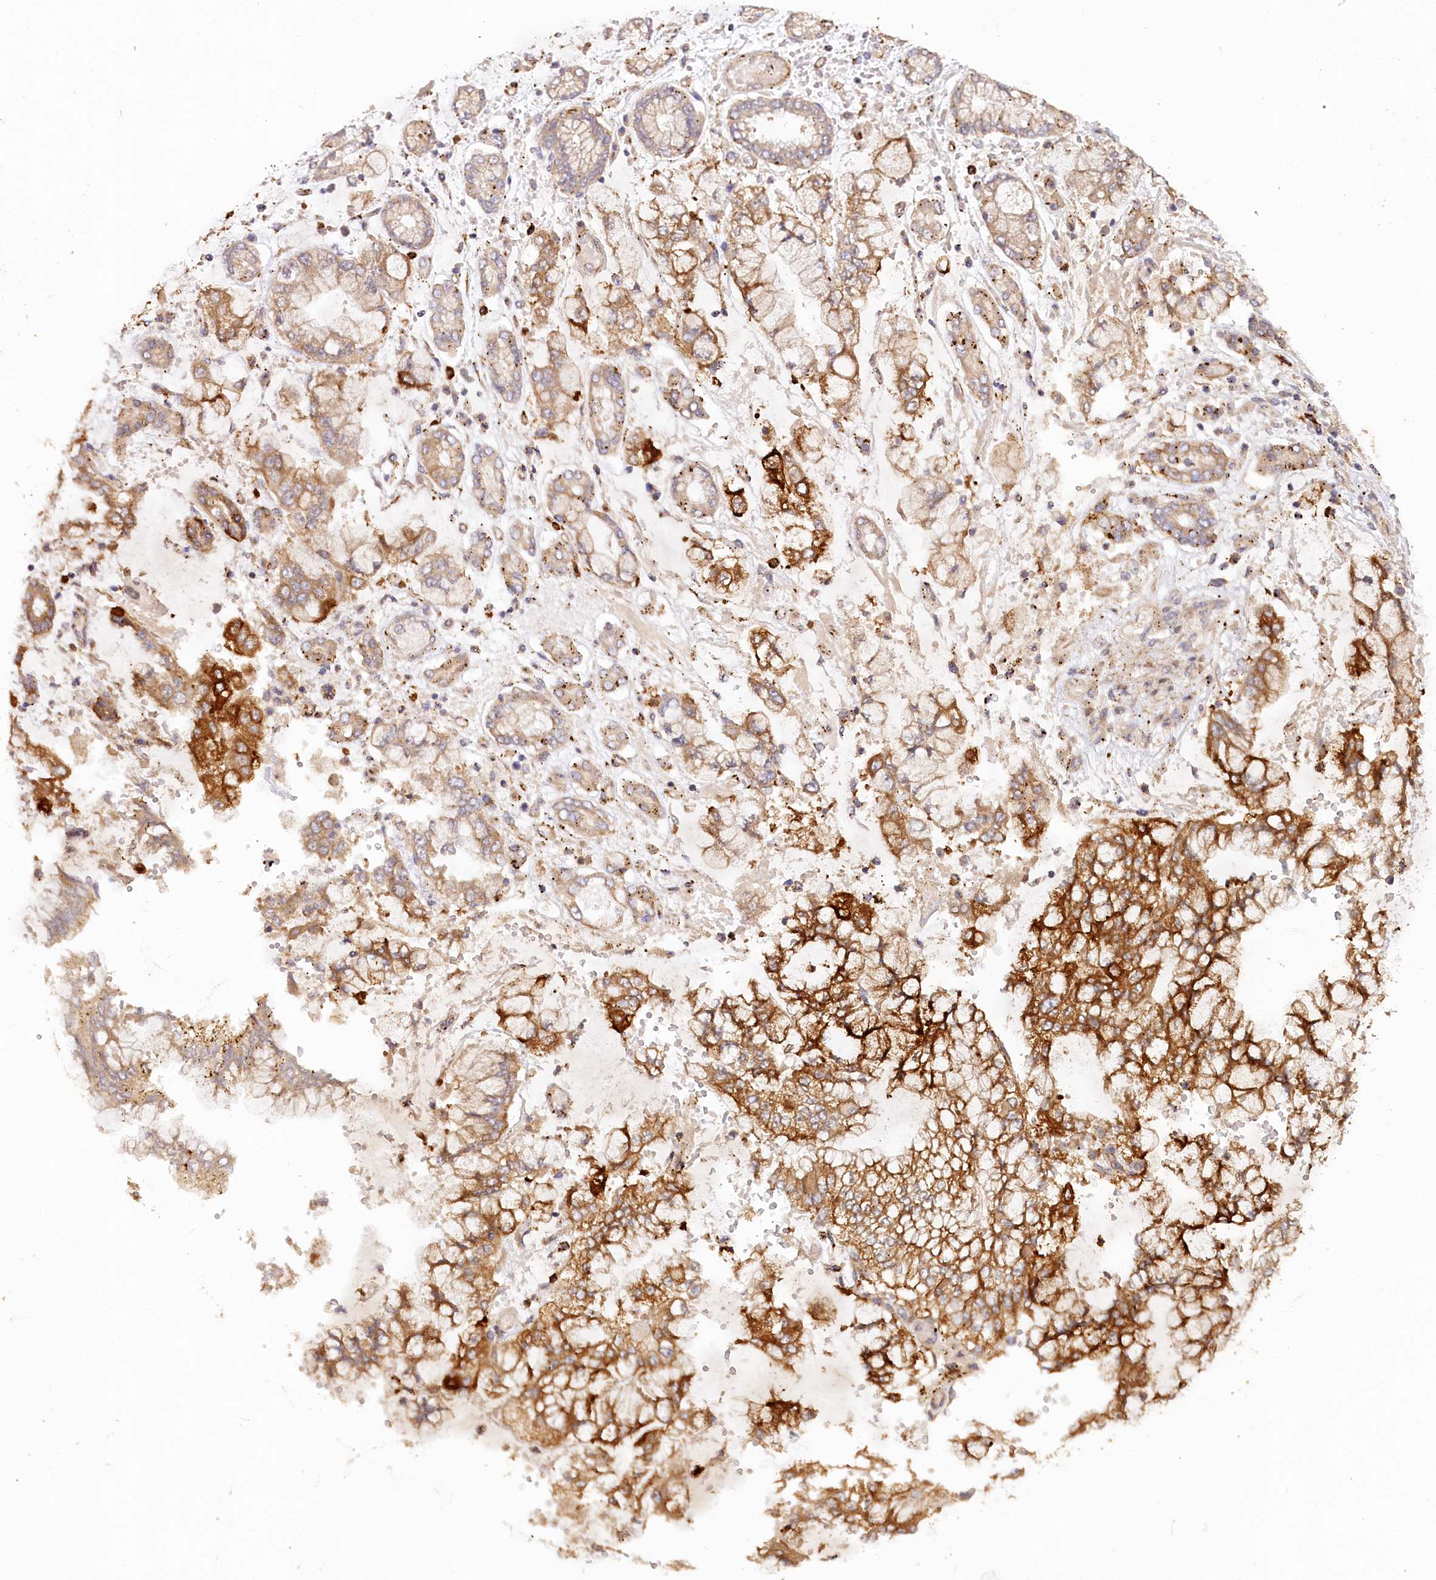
{"staining": {"intensity": "strong", "quantity": ">75%", "location": "cytoplasmic/membranous"}, "tissue": "stomach cancer", "cell_type": "Tumor cells", "image_type": "cancer", "snomed": [{"axis": "morphology", "description": "Normal tissue, NOS"}, {"axis": "morphology", "description": "Adenocarcinoma, NOS"}, {"axis": "topography", "description": "Stomach, upper"}, {"axis": "topography", "description": "Stomach"}], "caption": "A photomicrograph of human stomach adenocarcinoma stained for a protein exhibits strong cytoplasmic/membranous brown staining in tumor cells.", "gene": "IRAK1BP1", "patient": {"sex": "male", "age": 76}}